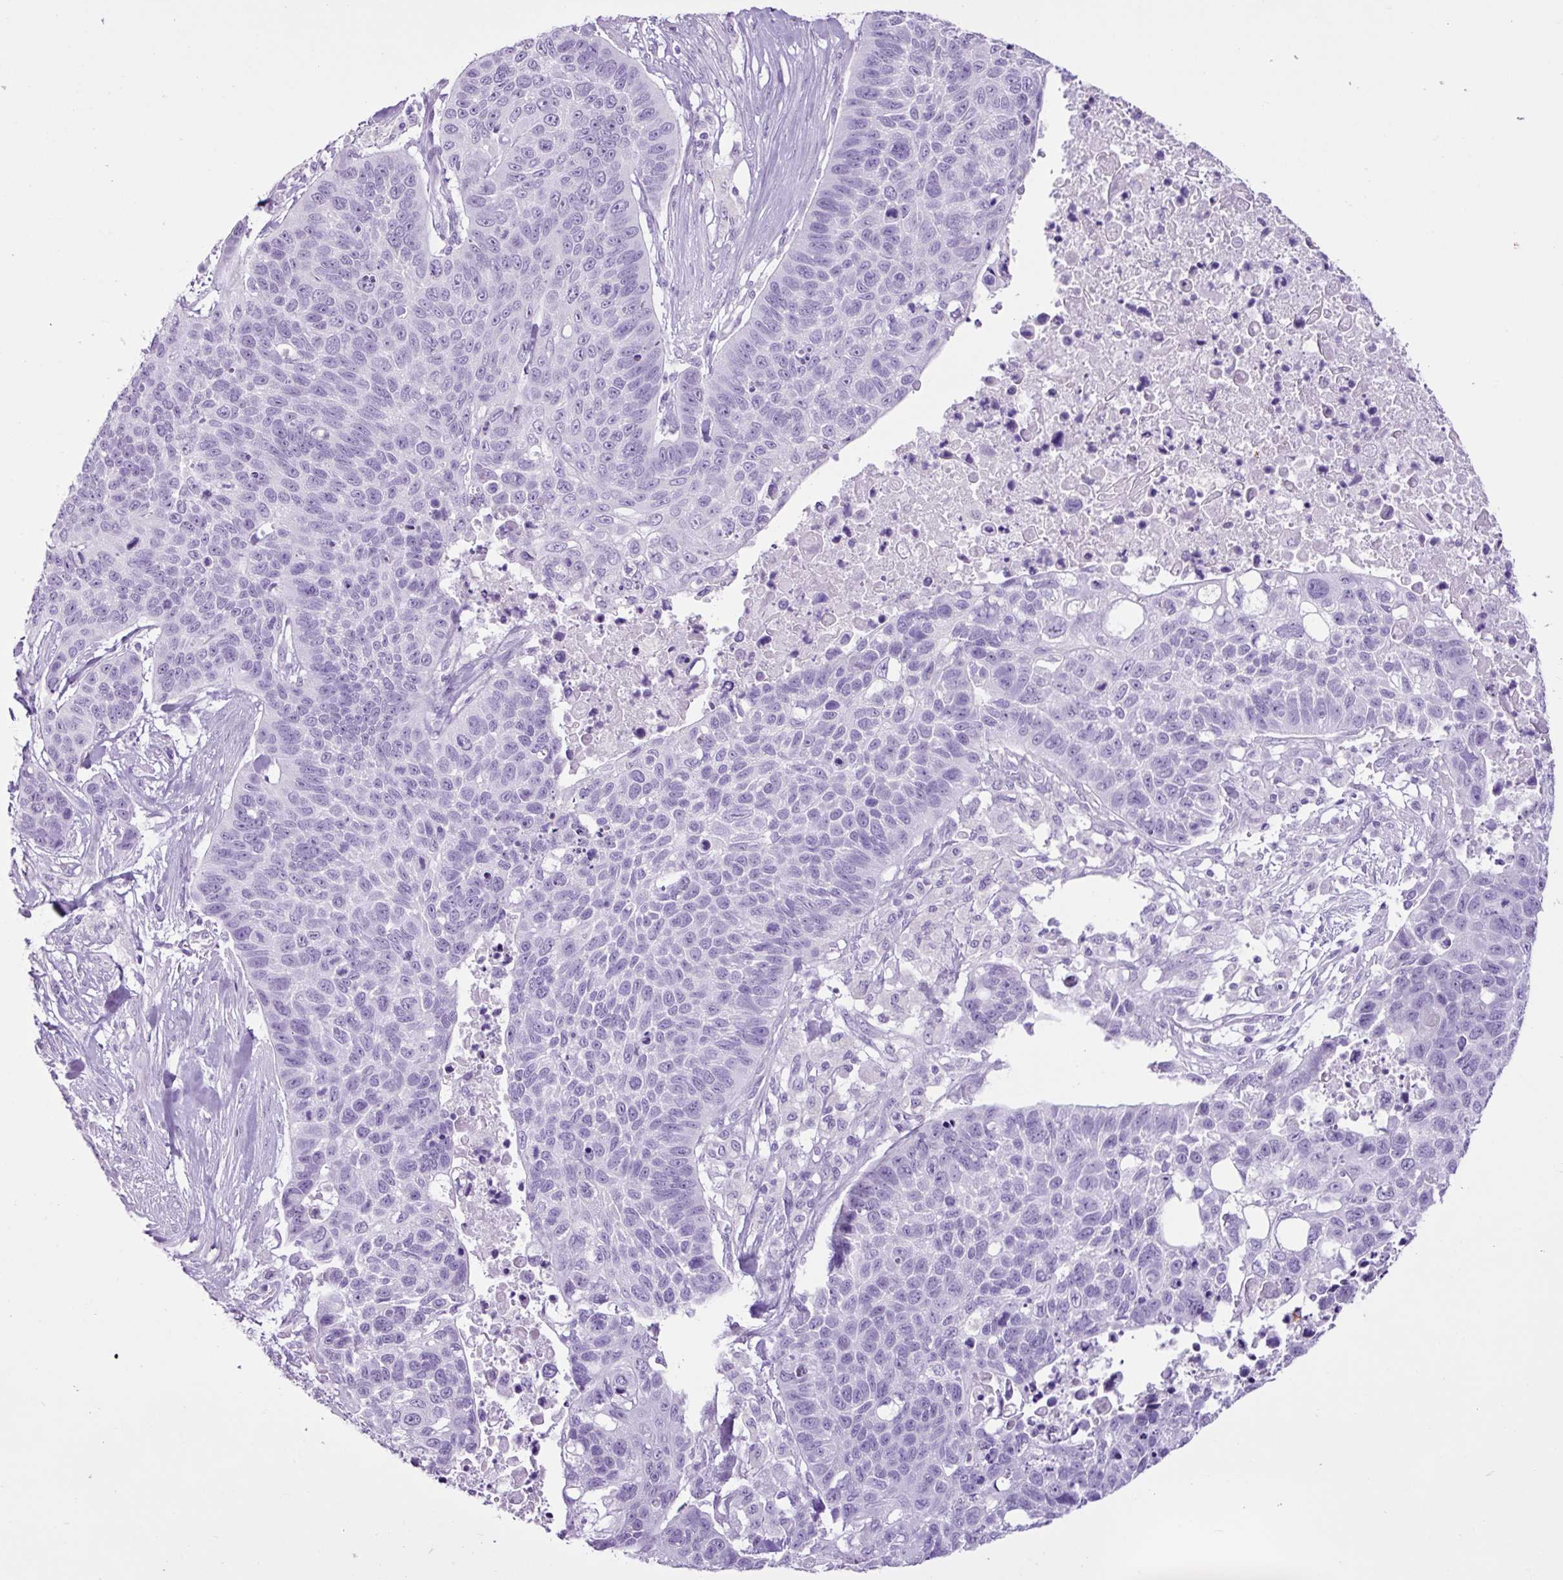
{"staining": {"intensity": "negative", "quantity": "none", "location": "none"}, "tissue": "lung cancer", "cell_type": "Tumor cells", "image_type": "cancer", "snomed": [{"axis": "morphology", "description": "Squamous cell carcinoma, NOS"}, {"axis": "topography", "description": "Lung"}], "caption": "A histopathology image of human lung cancer (squamous cell carcinoma) is negative for staining in tumor cells. (DAB (3,3'-diaminobenzidine) IHC visualized using brightfield microscopy, high magnification).", "gene": "PGR", "patient": {"sex": "male", "age": 62}}